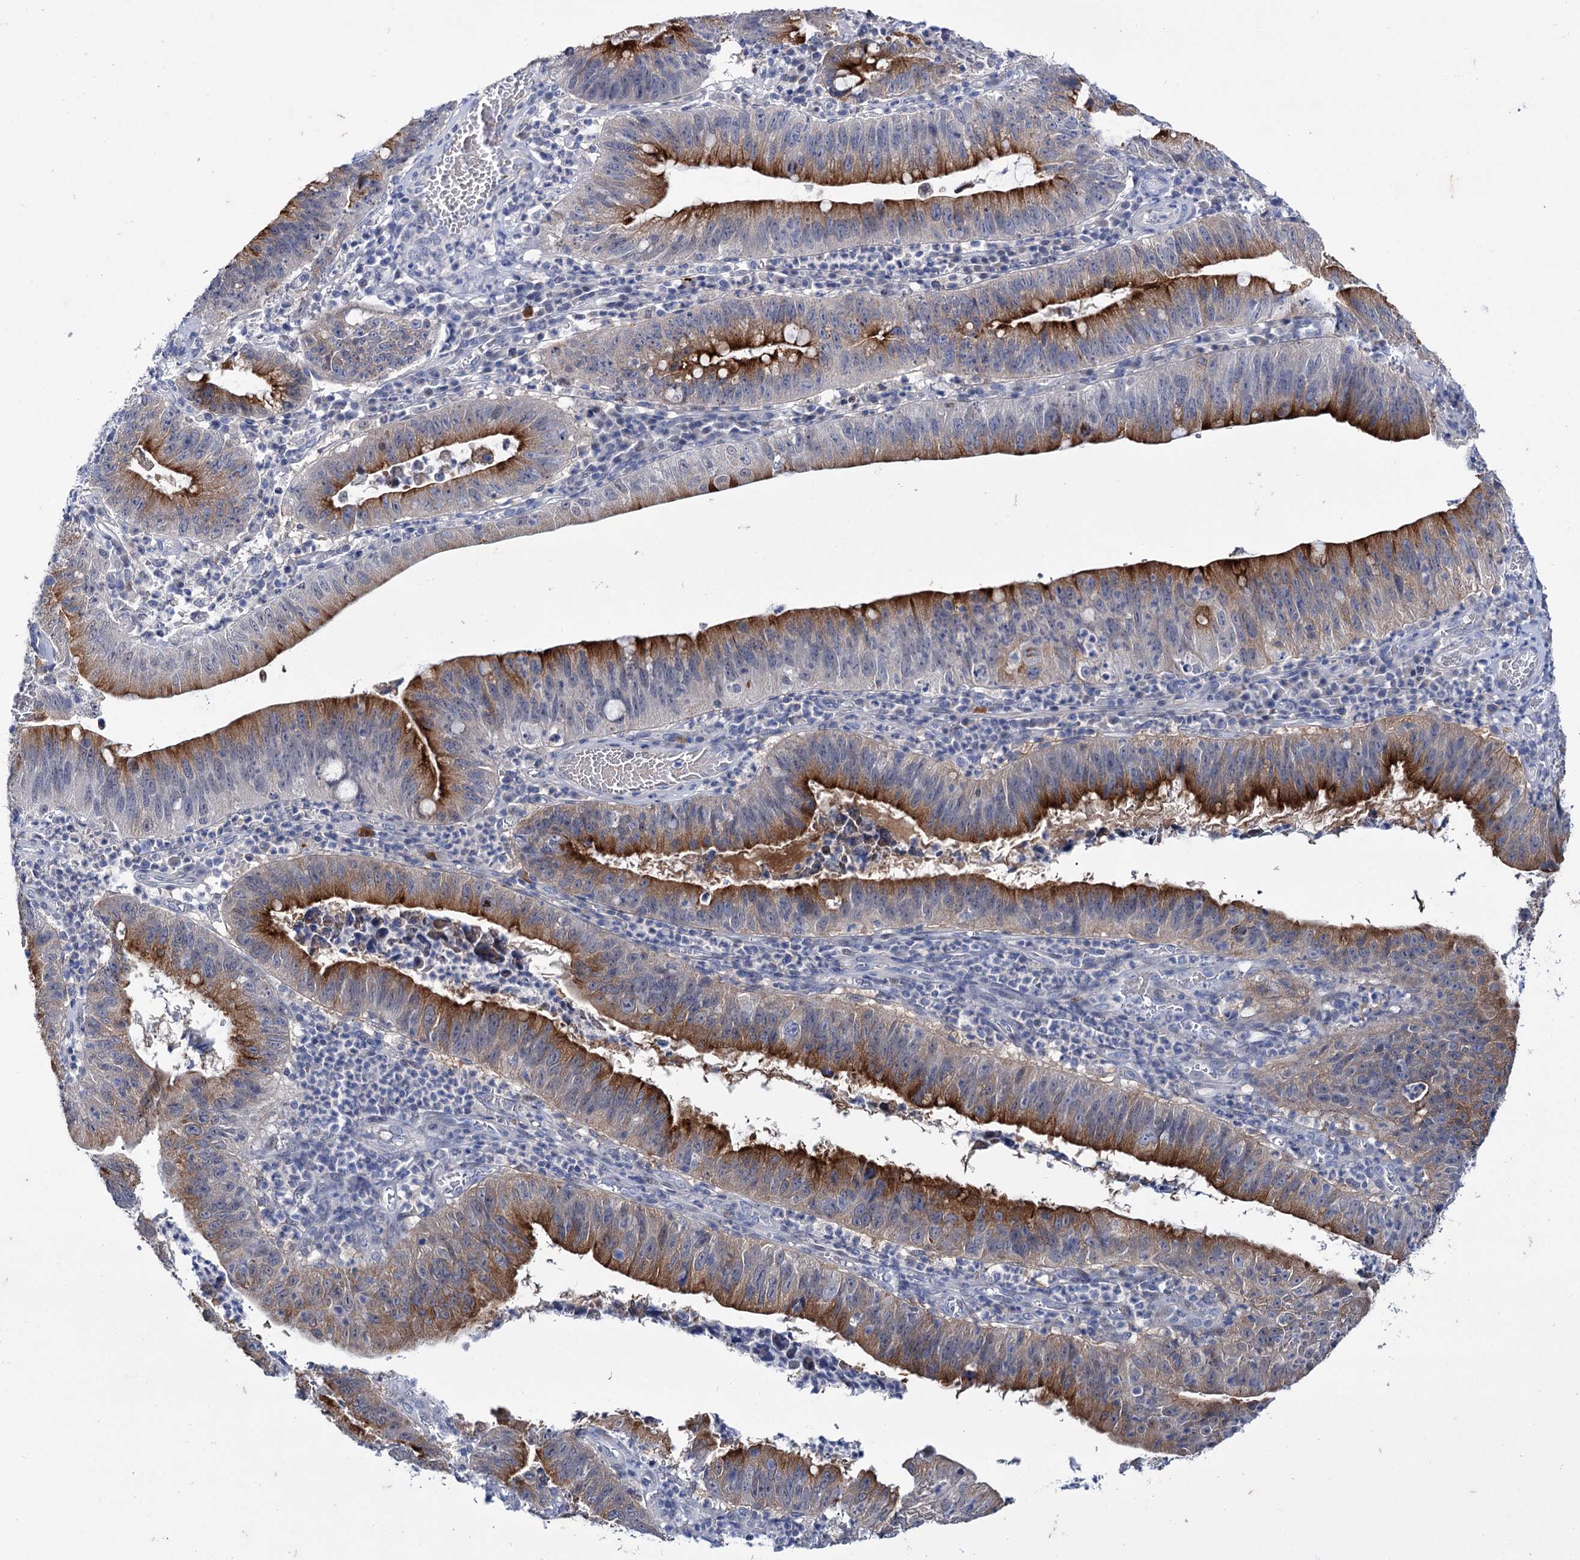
{"staining": {"intensity": "strong", "quantity": ">75%", "location": "cytoplasmic/membranous"}, "tissue": "stomach cancer", "cell_type": "Tumor cells", "image_type": "cancer", "snomed": [{"axis": "morphology", "description": "Adenocarcinoma, NOS"}, {"axis": "topography", "description": "Stomach"}], "caption": "Immunohistochemistry (IHC) of human stomach adenocarcinoma displays high levels of strong cytoplasmic/membranous positivity in about >75% of tumor cells. The protein is stained brown, and the nuclei are stained in blue (DAB IHC with brightfield microscopy, high magnification).", "gene": "MID1IP1", "patient": {"sex": "male", "age": 59}}